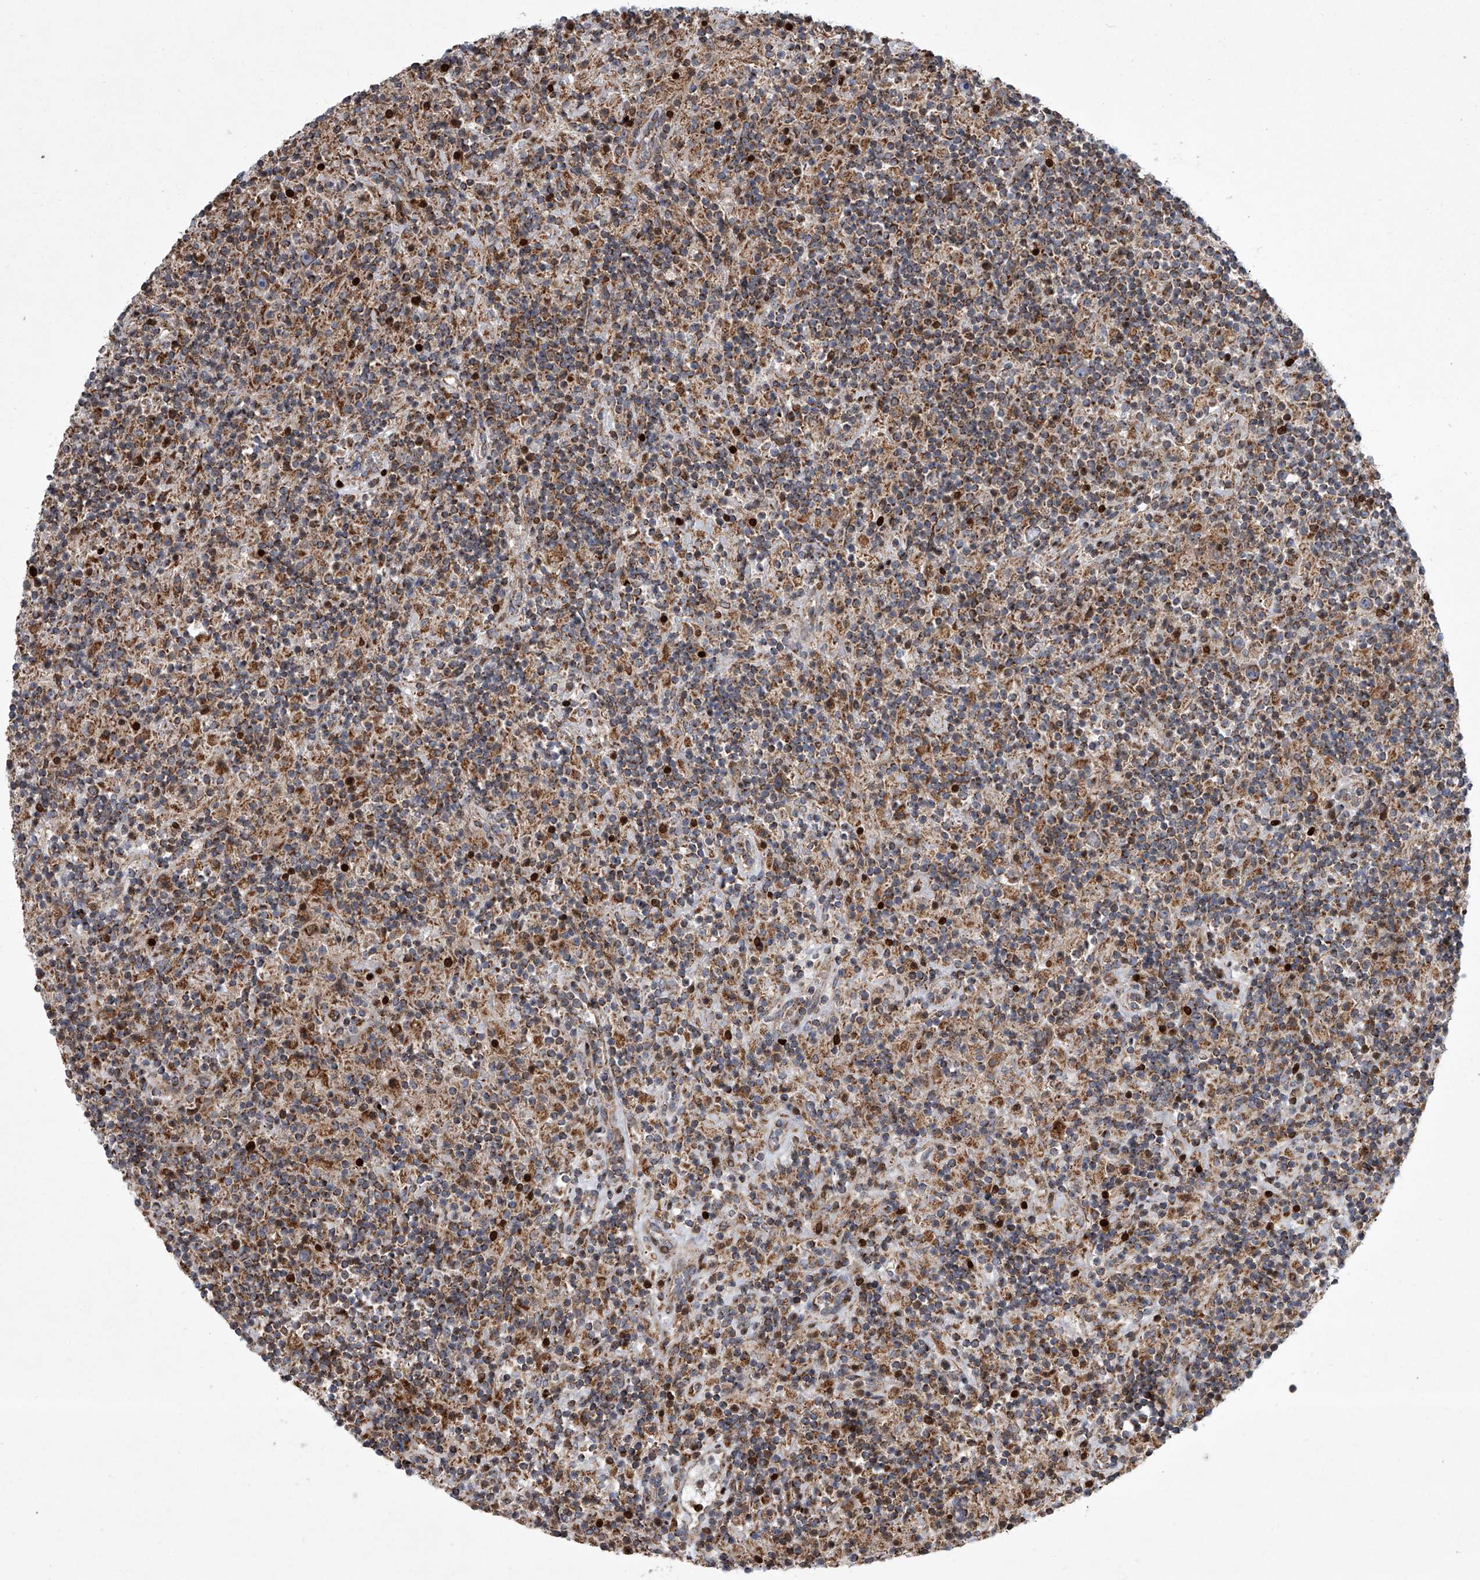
{"staining": {"intensity": "moderate", "quantity": ">75%", "location": "cytoplasmic/membranous"}, "tissue": "lymphoma", "cell_type": "Tumor cells", "image_type": "cancer", "snomed": [{"axis": "morphology", "description": "Hodgkin's disease, NOS"}, {"axis": "topography", "description": "Lymph node"}], "caption": "Hodgkin's disease stained for a protein reveals moderate cytoplasmic/membranous positivity in tumor cells. The staining was performed using DAB (3,3'-diaminobenzidine) to visualize the protein expression in brown, while the nuclei were stained in blue with hematoxylin (Magnification: 20x).", "gene": "STRADA", "patient": {"sex": "male", "age": 70}}